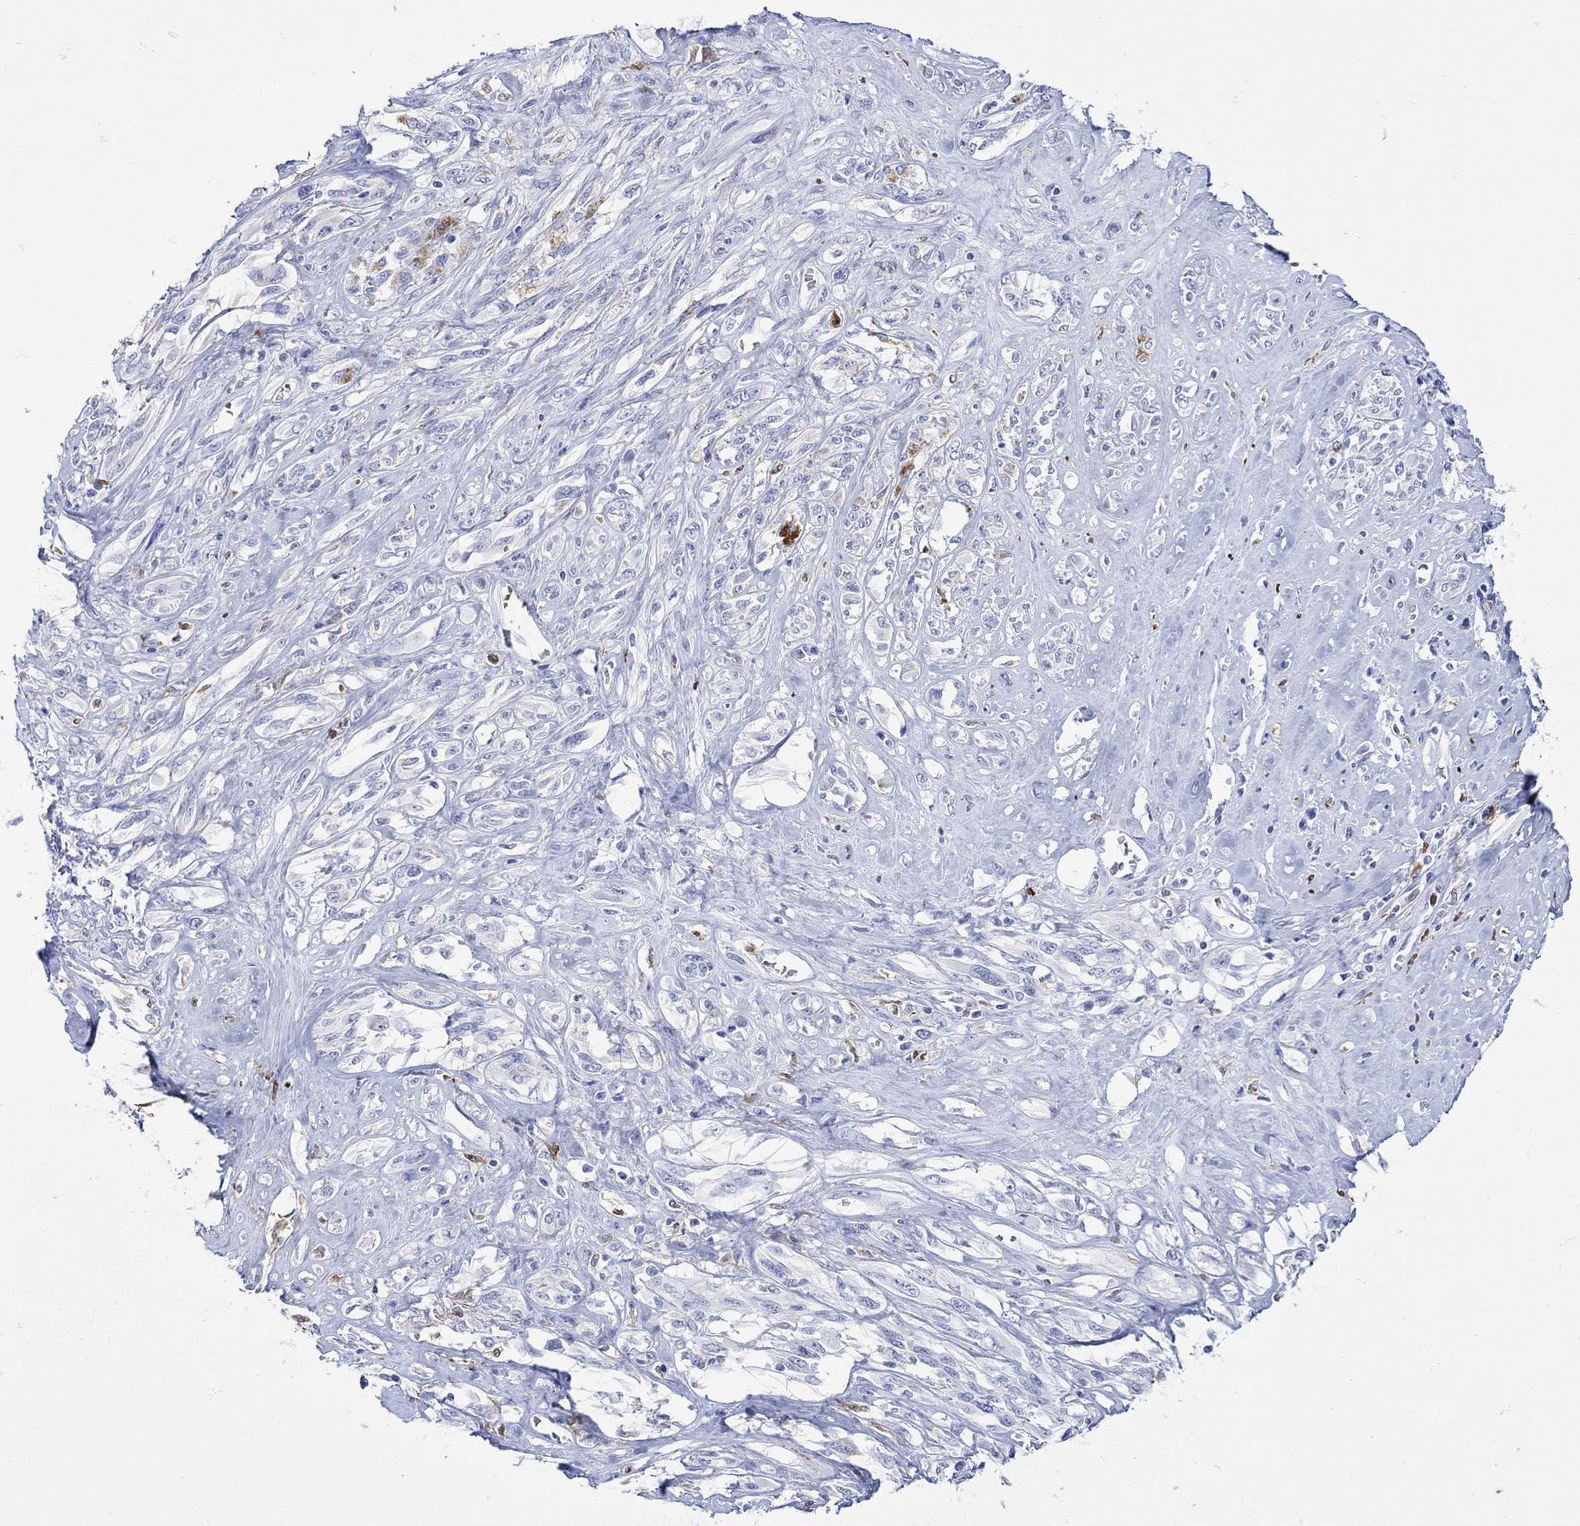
{"staining": {"intensity": "negative", "quantity": "none", "location": "none"}, "tissue": "melanoma", "cell_type": "Tumor cells", "image_type": "cancer", "snomed": [{"axis": "morphology", "description": "Malignant melanoma, NOS"}, {"axis": "topography", "description": "Skin"}], "caption": "Immunohistochemistry histopathology image of human malignant melanoma stained for a protein (brown), which reveals no staining in tumor cells. (DAB immunohistochemistry (IHC), high magnification).", "gene": "LINGO3", "patient": {"sex": "female", "age": 91}}